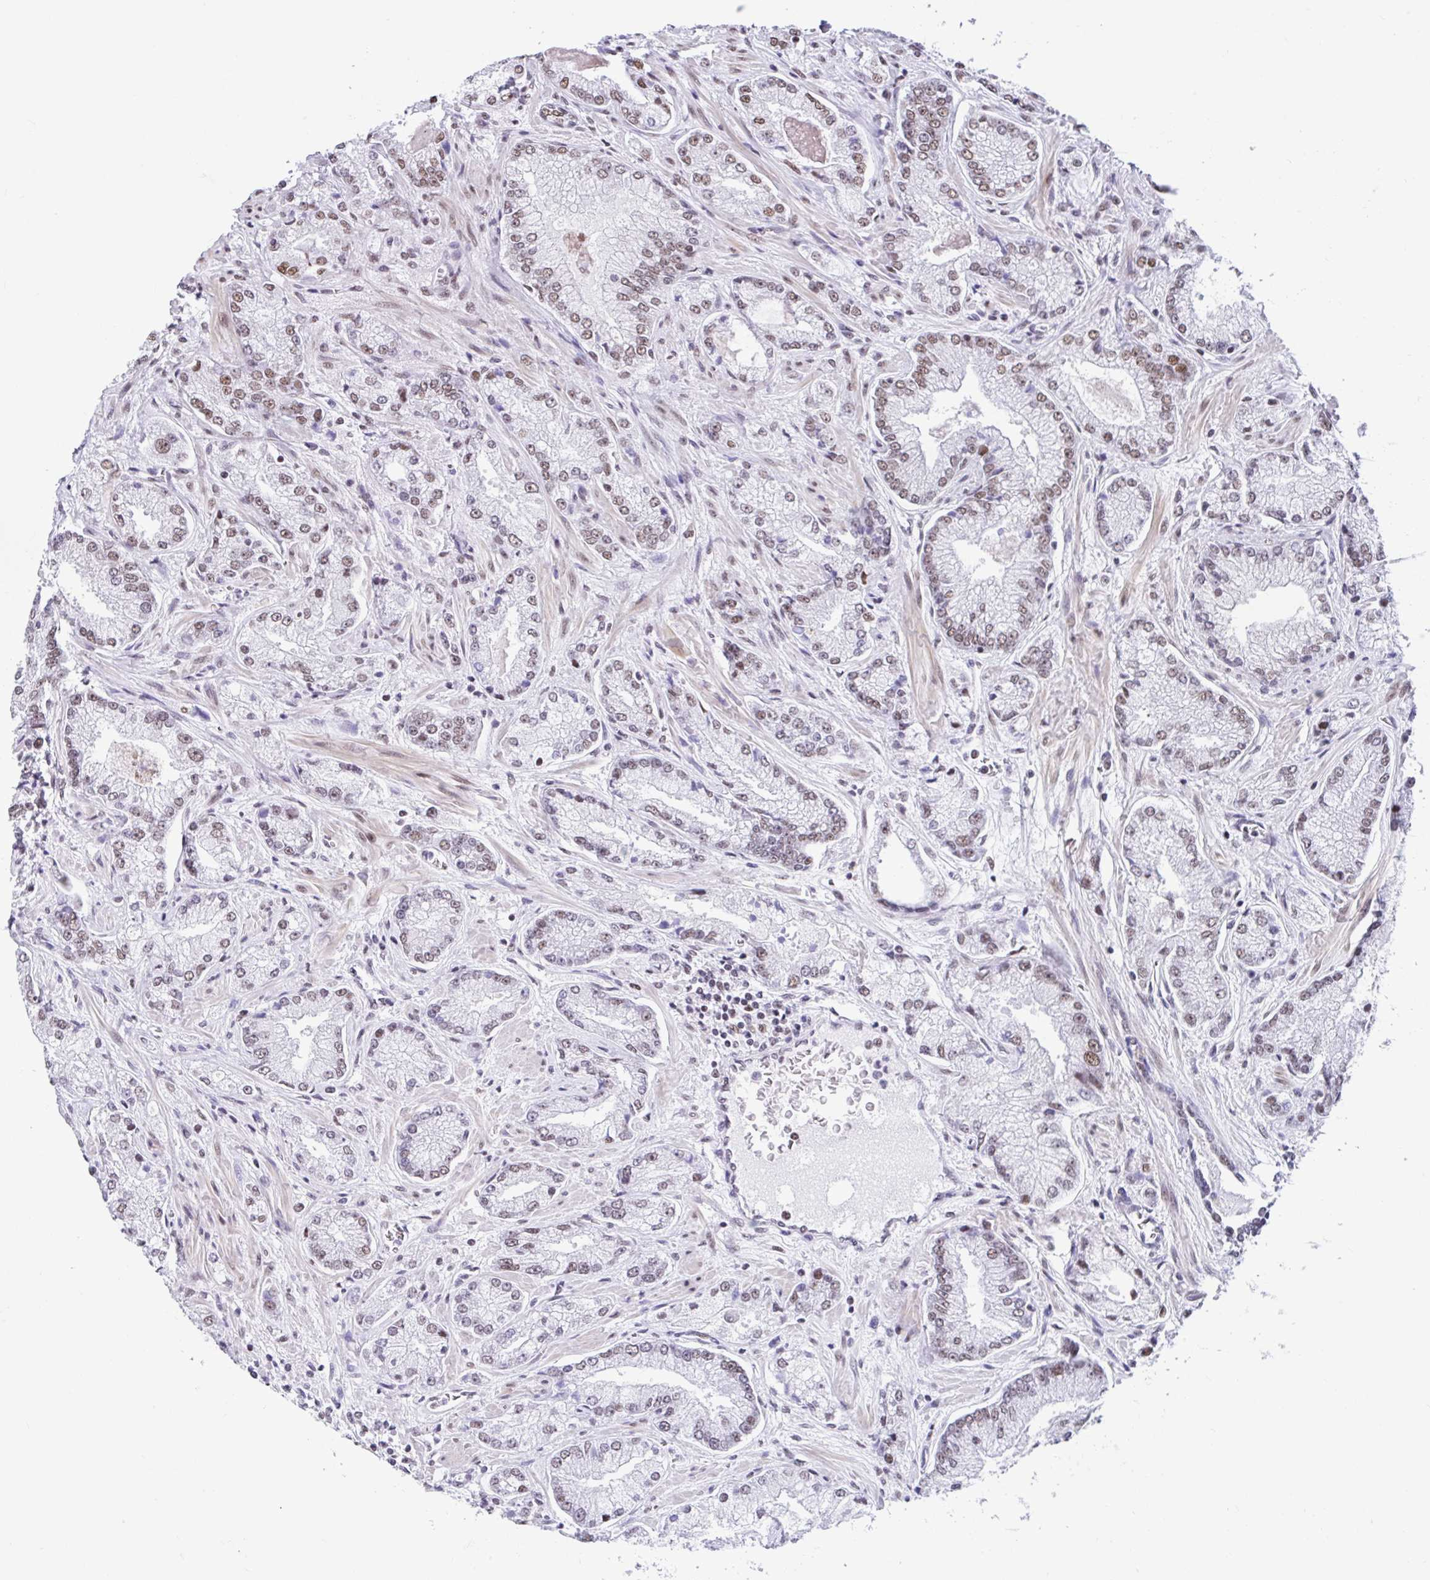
{"staining": {"intensity": "moderate", "quantity": "25%-75%", "location": "nuclear"}, "tissue": "prostate cancer", "cell_type": "Tumor cells", "image_type": "cancer", "snomed": [{"axis": "morphology", "description": "Normal tissue, NOS"}, {"axis": "morphology", "description": "Adenocarcinoma, High grade"}, {"axis": "topography", "description": "Prostate"}, {"axis": "topography", "description": "Peripheral nerve tissue"}], "caption": "Prostate adenocarcinoma (high-grade) stained with a protein marker exhibits moderate staining in tumor cells.", "gene": "KHDRBS1", "patient": {"sex": "male", "age": 68}}